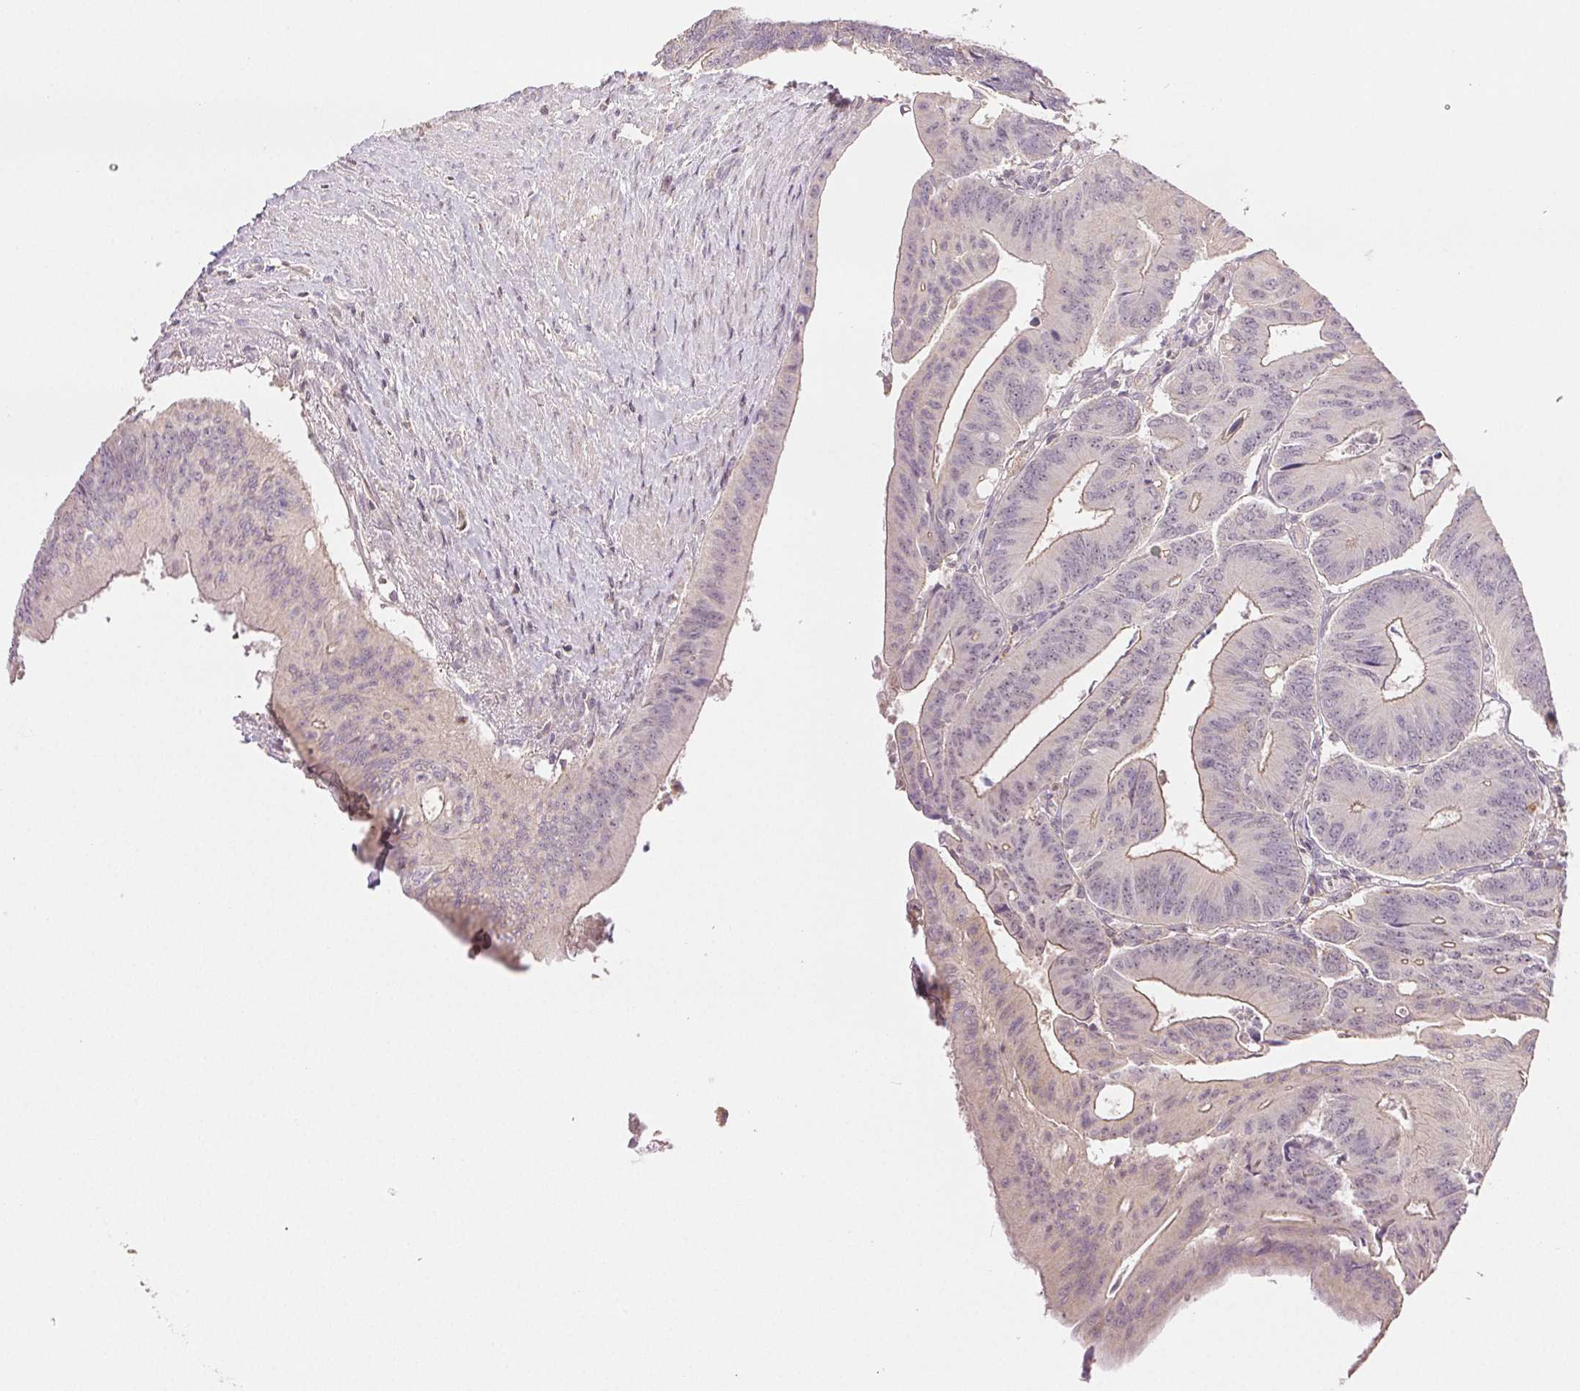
{"staining": {"intensity": "weak", "quantity": "25%-75%", "location": "cytoplasmic/membranous"}, "tissue": "colorectal cancer", "cell_type": "Tumor cells", "image_type": "cancer", "snomed": [{"axis": "morphology", "description": "Adenocarcinoma, NOS"}, {"axis": "topography", "description": "Colon"}], "caption": "An image of colorectal adenocarcinoma stained for a protein reveals weak cytoplasmic/membranous brown staining in tumor cells.", "gene": "TMEM253", "patient": {"sex": "male", "age": 65}}